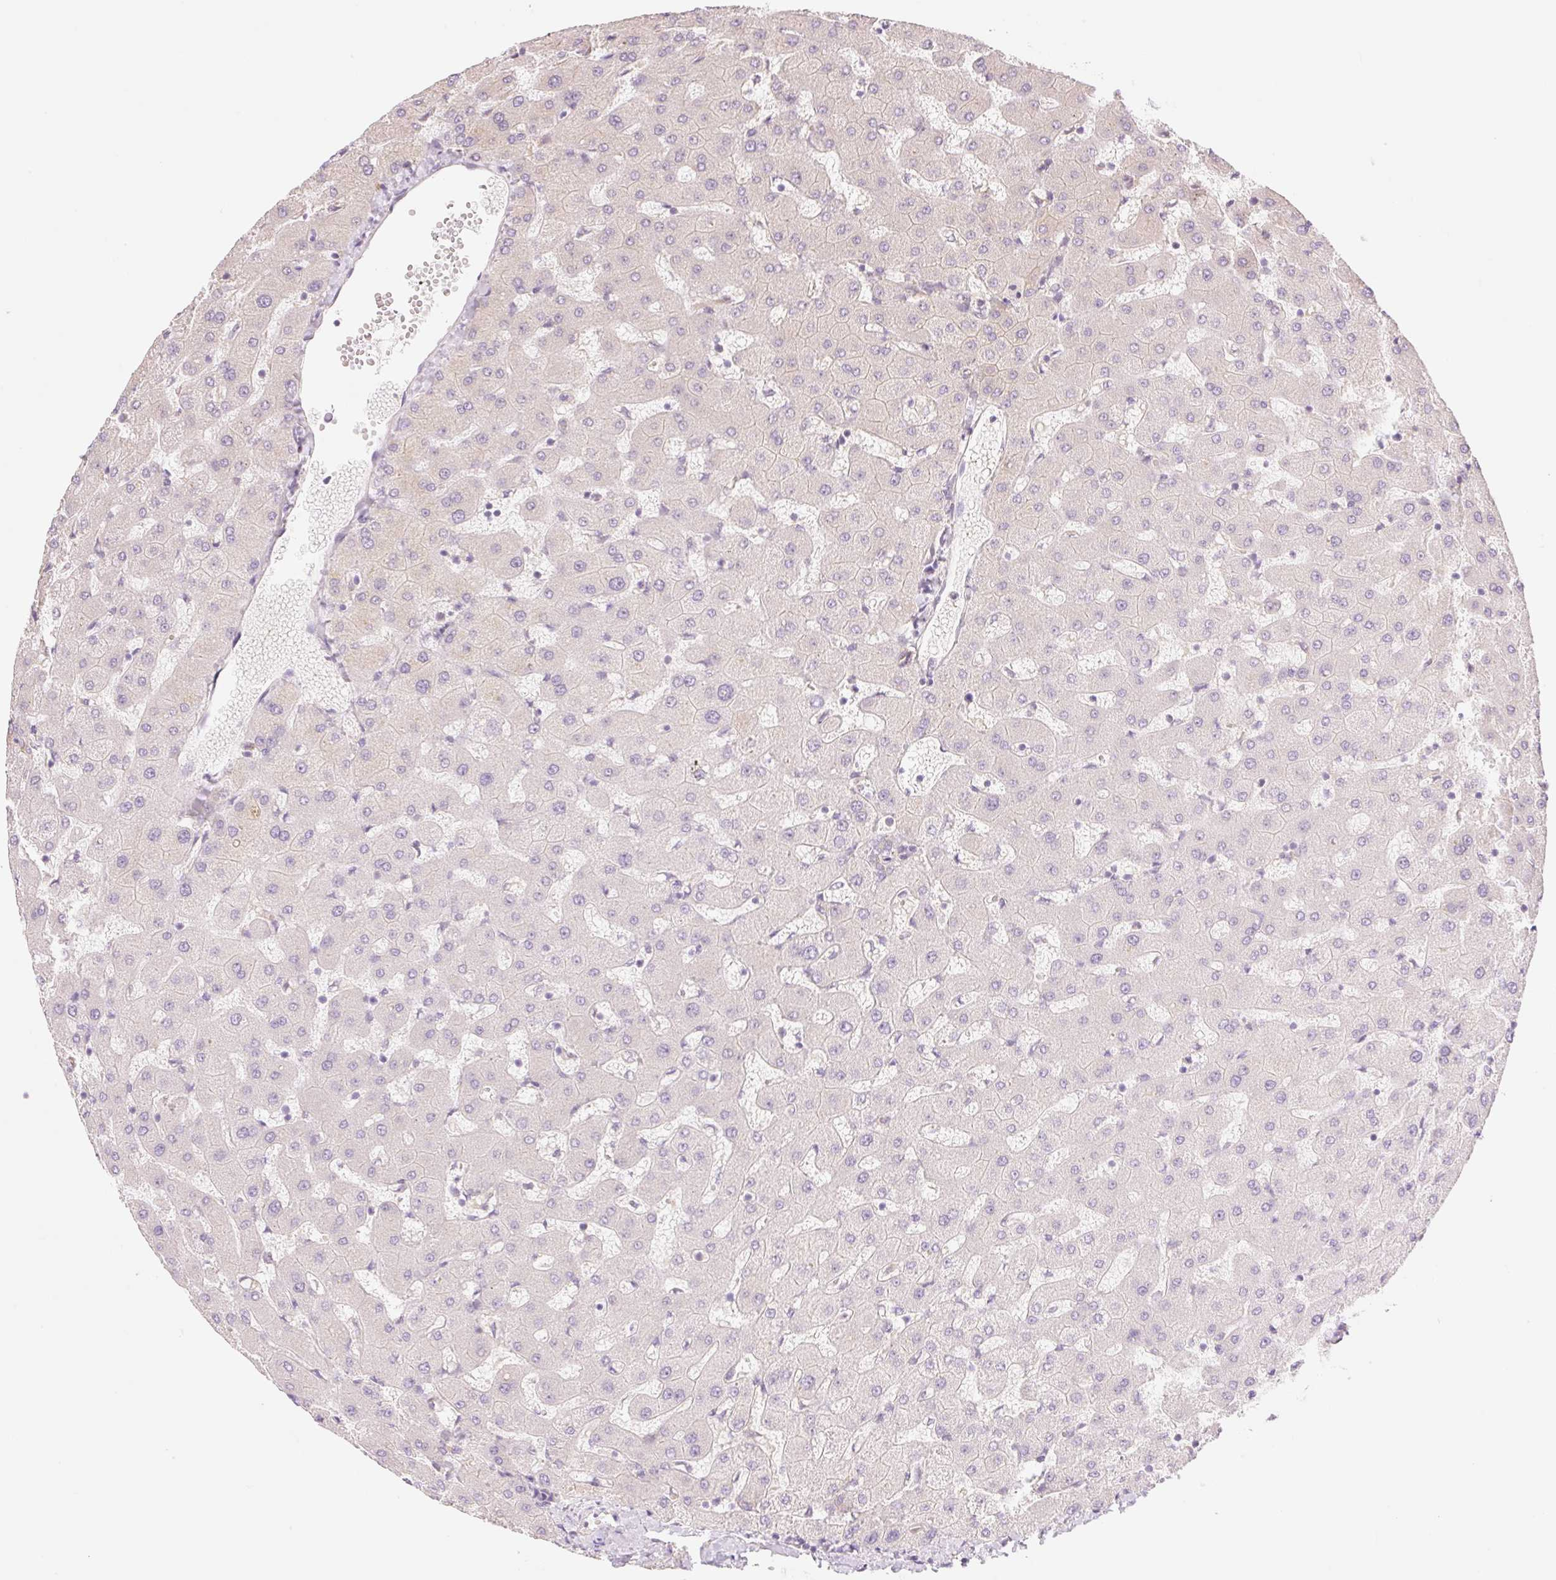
{"staining": {"intensity": "moderate", "quantity": ">75%", "location": "cytoplasmic/membranous"}, "tissue": "liver", "cell_type": "Cholangiocytes", "image_type": "normal", "snomed": [{"axis": "morphology", "description": "Normal tissue, NOS"}, {"axis": "topography", "description": "Liver"}], "caption": "Protein positivity by immunohistochemistry reveals moderate cytoplasmic/membranous expression in approximately >75% of cholangiocytes in benign liver. (brown staining indicates protein expression, while blue staining denotes nuclei).", "gene": "NLRP5", "patient": {"sex": "female", "age": 63}}